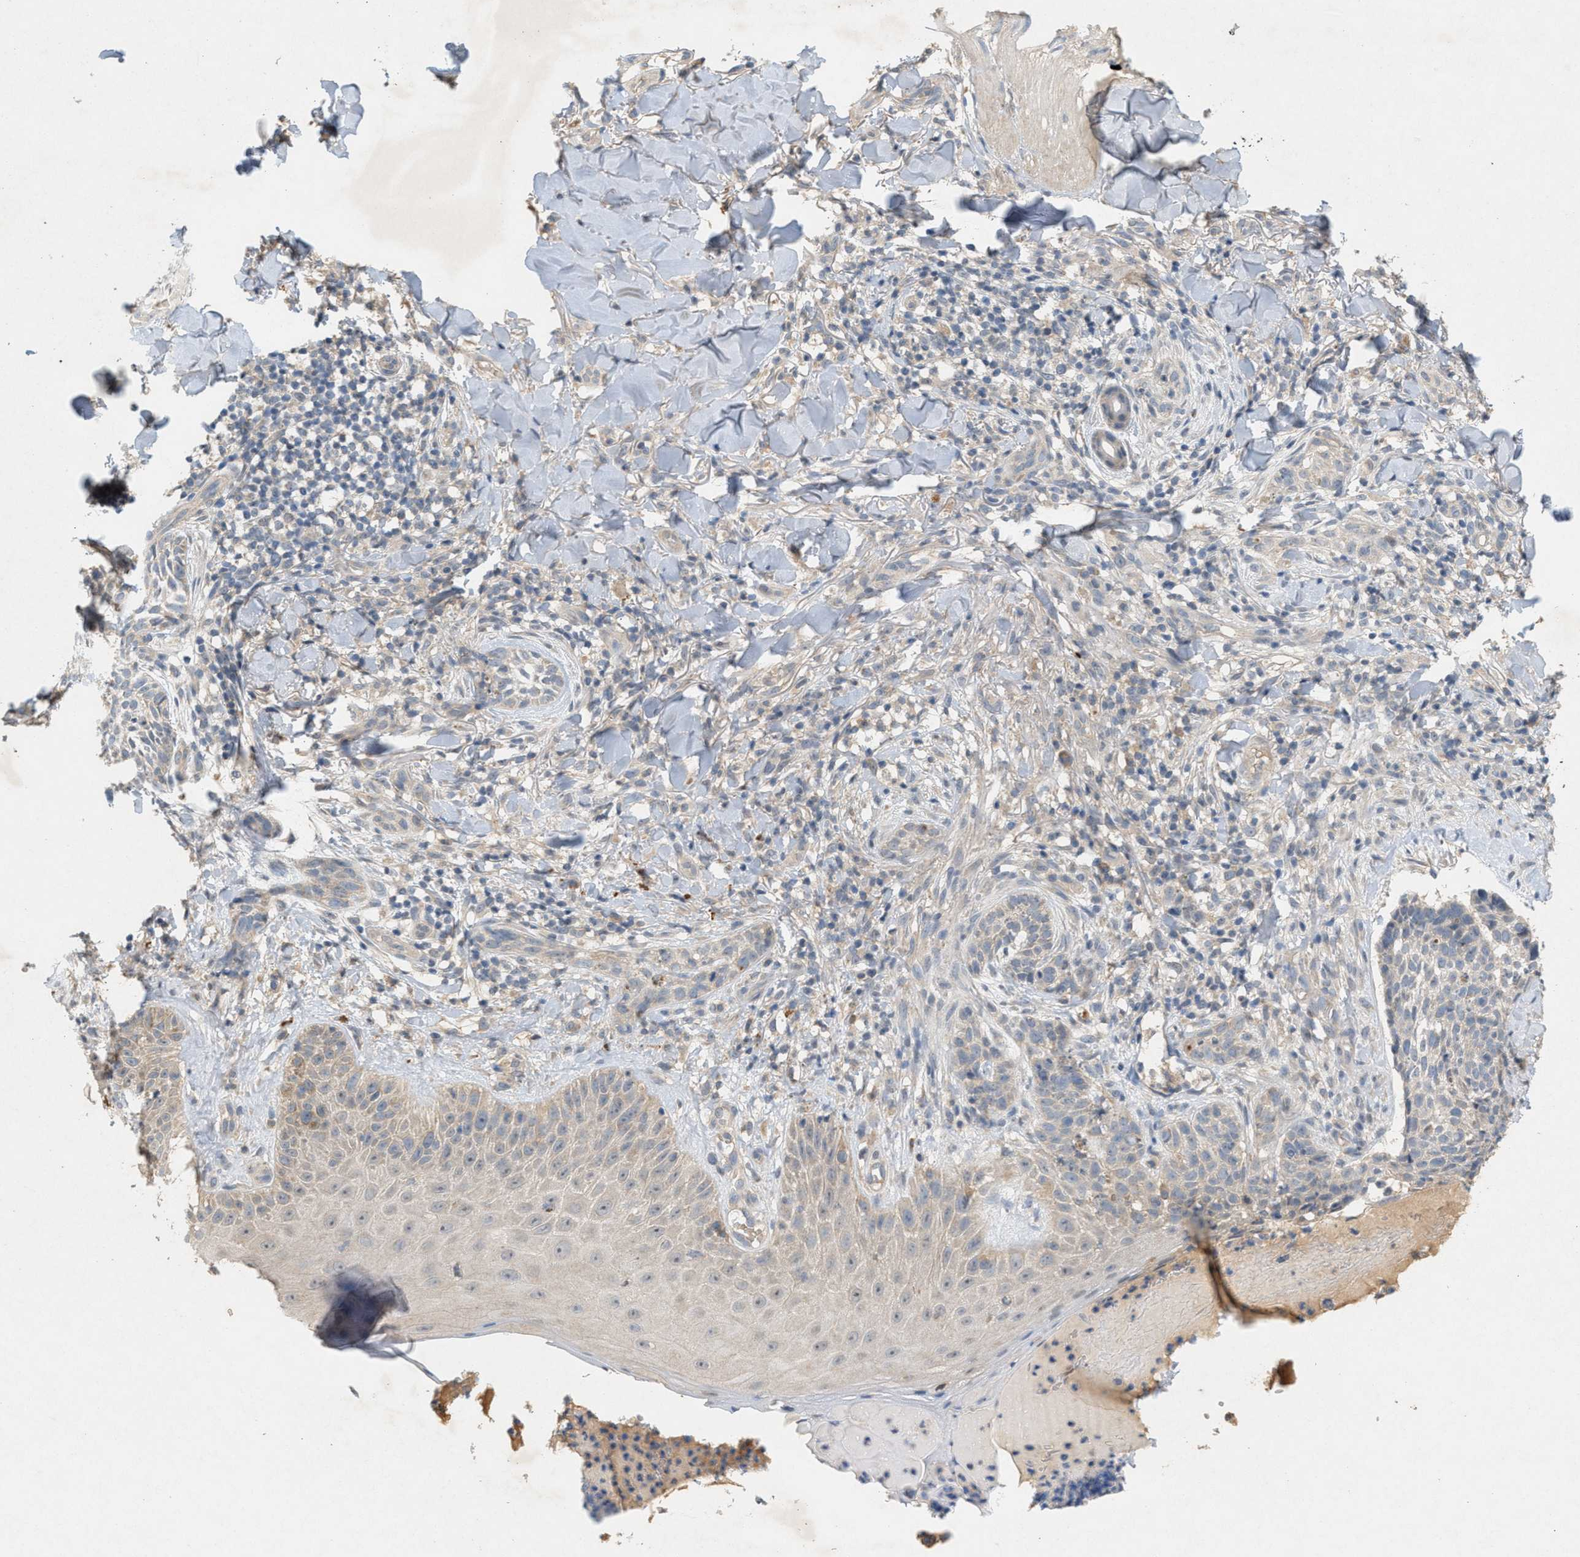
{"staining": {"intensity": "weak", "quantity": "<25%", "location": "cytoplasmic/membranous"}, "tissue": "skin cancer", "cell_type": "Tumor cells", "image_type": "cancer", "snomed": [{"axis": "morphology", "description": "Normal tissue, NOS"}, {"axis": "morphology", "description": "Basal cell carcinoma"}, {"axis": "topography", "description": "Skin"}], "caption": "An image of human skin basal cell carcinoma is negative for staining in tumor cells.", "gene": "DCAF7", "patient": {"sex": "male", "age": 67}}